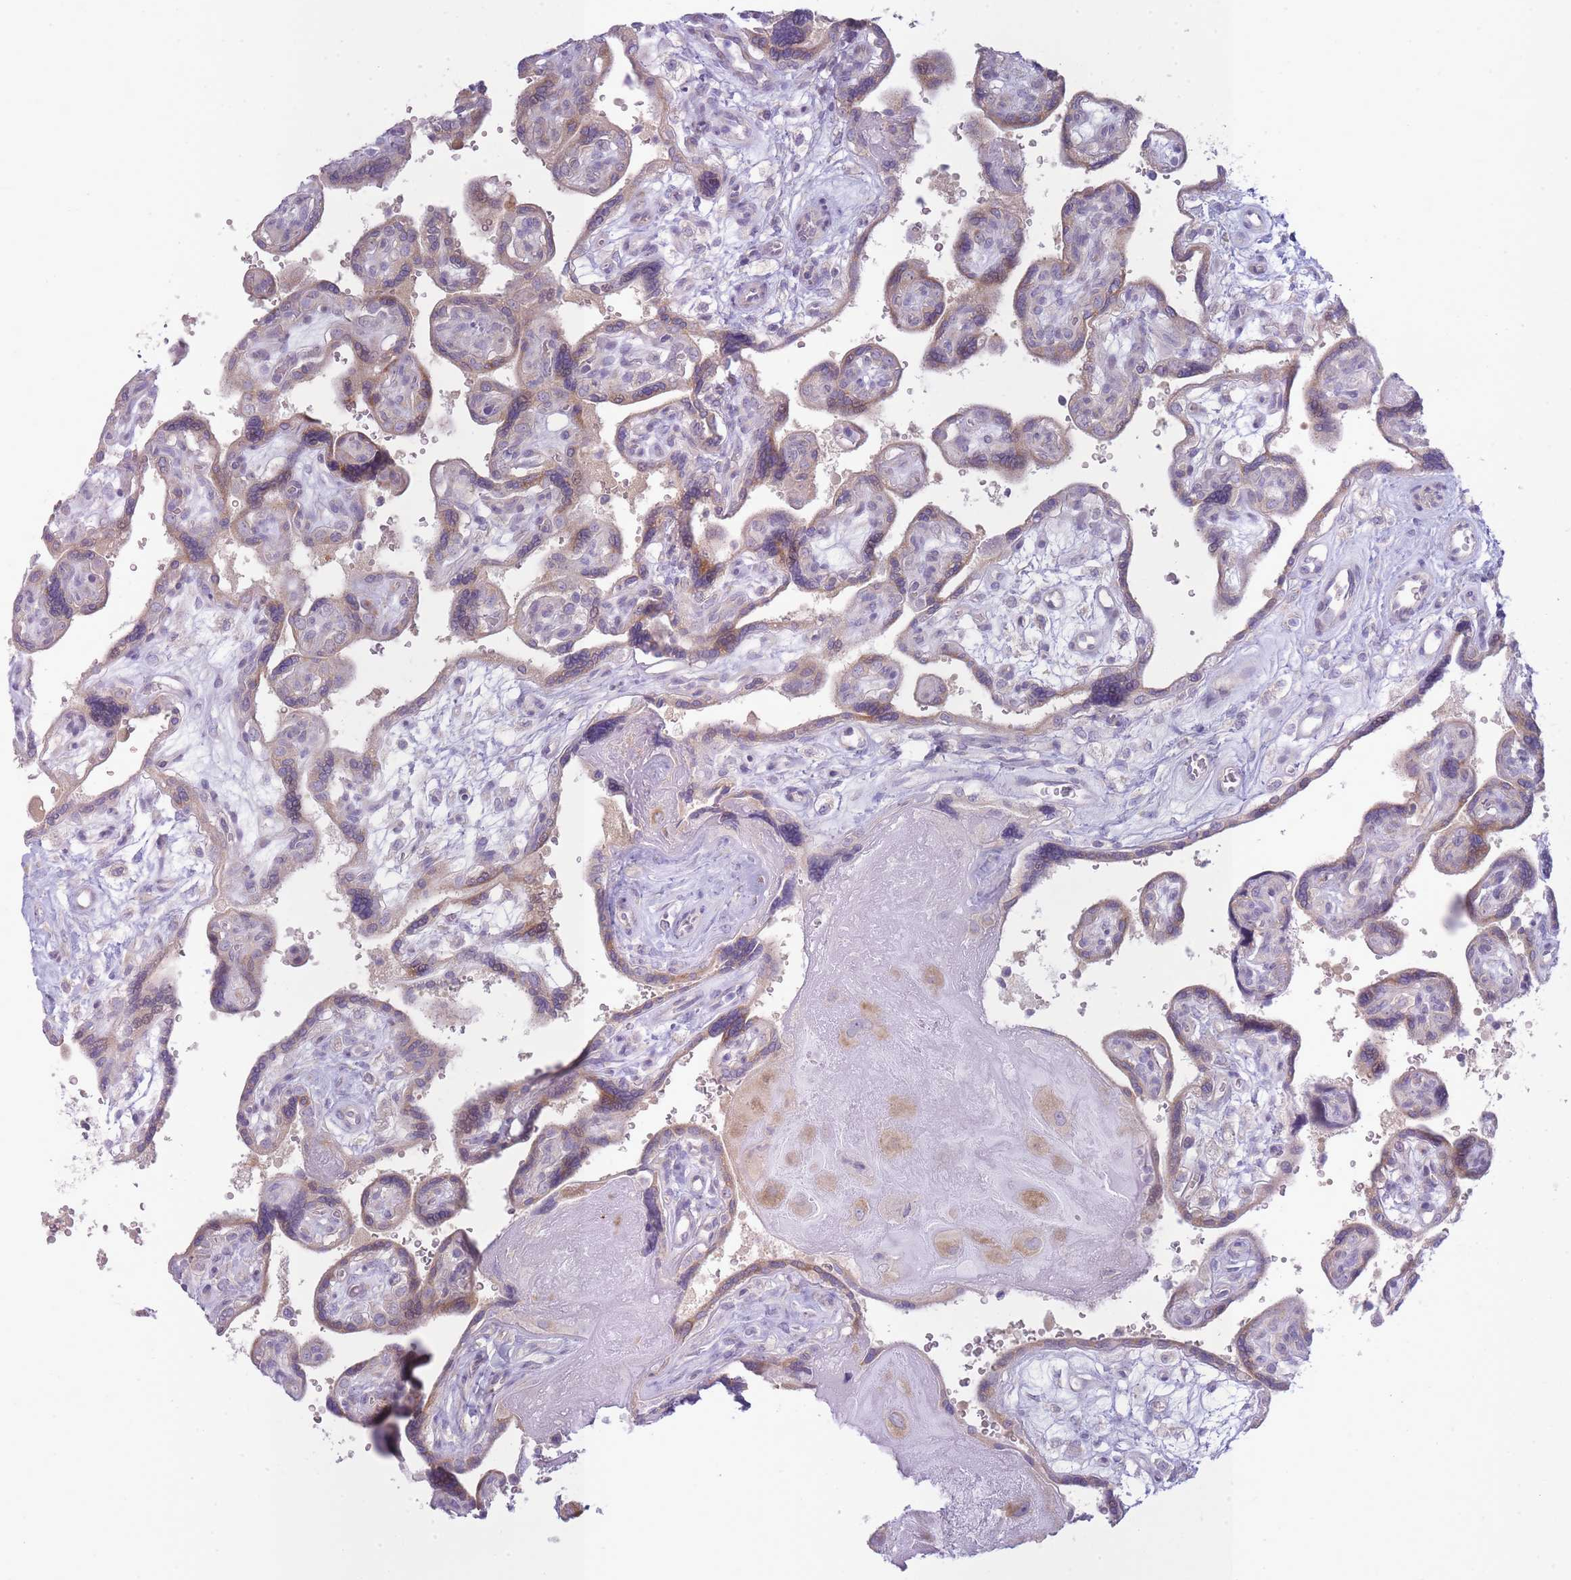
{"staining": {"intensity": "moderate", "quantity": ">75%", "location": "cytoplasmic/membranous"}, "tissue": "placenta", "cell_type": "Decidual cells", "image_type": "normal", "snomed": [{"axis": "morphology", "description": "Normal tissue, NOS"}, {"axis": "topography", "description": "Placenta"}], "caption": "IHC (DAB (3,3'-diaminobenzidine)) staining of normal human placenta displays moderate cytoplasmic/membranous protein staining in about >75% of decidual cells. (Stains: DAB in brown, nuclei in blue, Microscopy: brightfield microscopy at high magnification).", "gene": "OR5L1", "patient": {"sex": "female", "age": 39}}